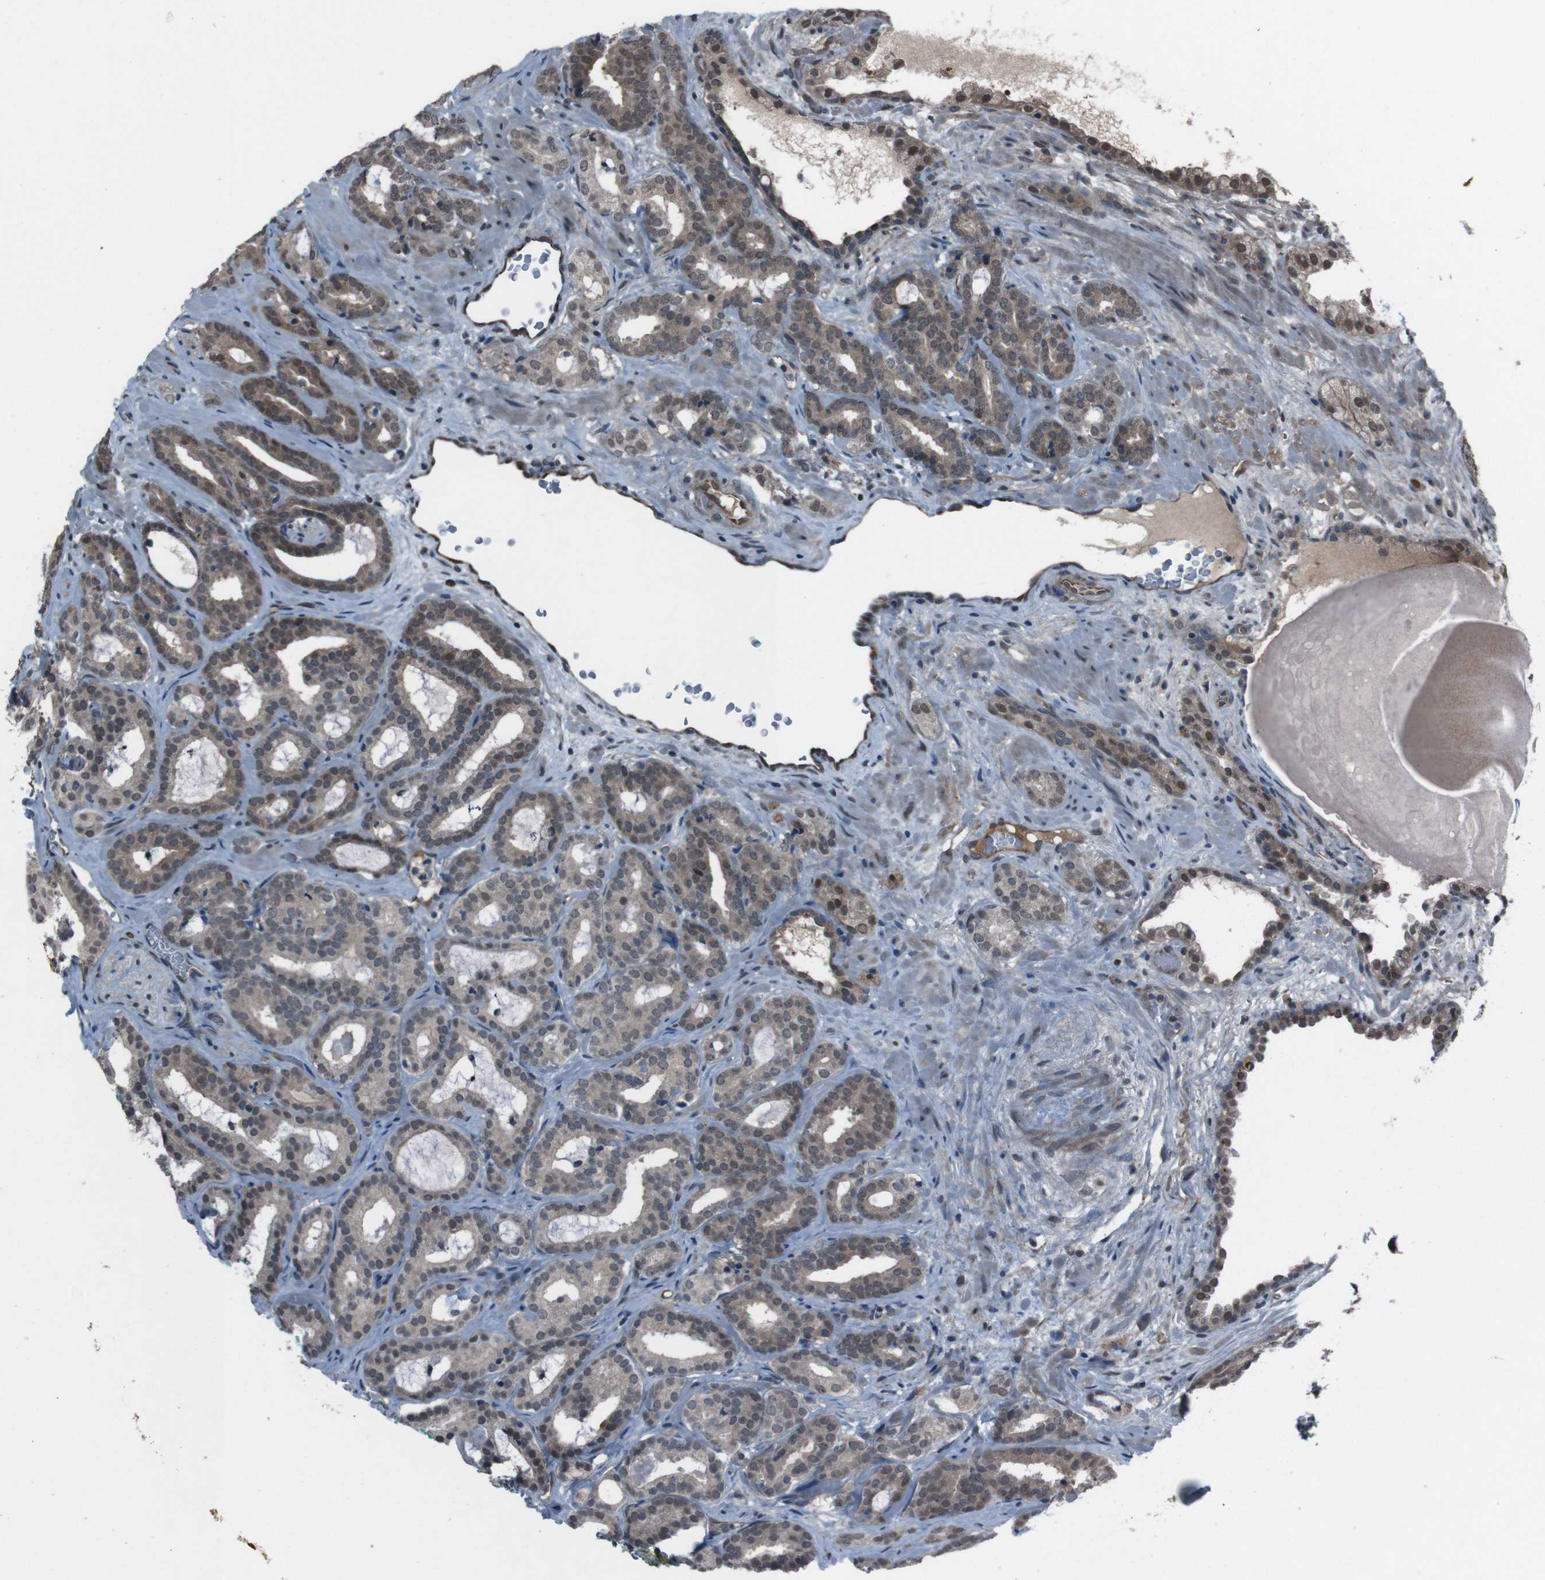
{"staining": {"intensity": "moderate", "quantity": "25%-75%", "location": "cytoplasmic/membranous,nuclear"}, "tissue": "prostate cancer", "cell_type": "Tumor cells", "image_type": "cancer", "snomed": [{"axis": "morphology", "description": "Adenocarcinoma, Low grade"}, {"axis": "topography", "description": "Prostate"}], "caption": "Tumor cells reveal medium levels of moderate cytoplasmic/membranous and nuclear expression in about 25%-75% of cells in human prostate cancer (adenocarcinoma (low-grade)).", "gene": "SS18L1", "patient": {"sex": "male", "age": 63}}